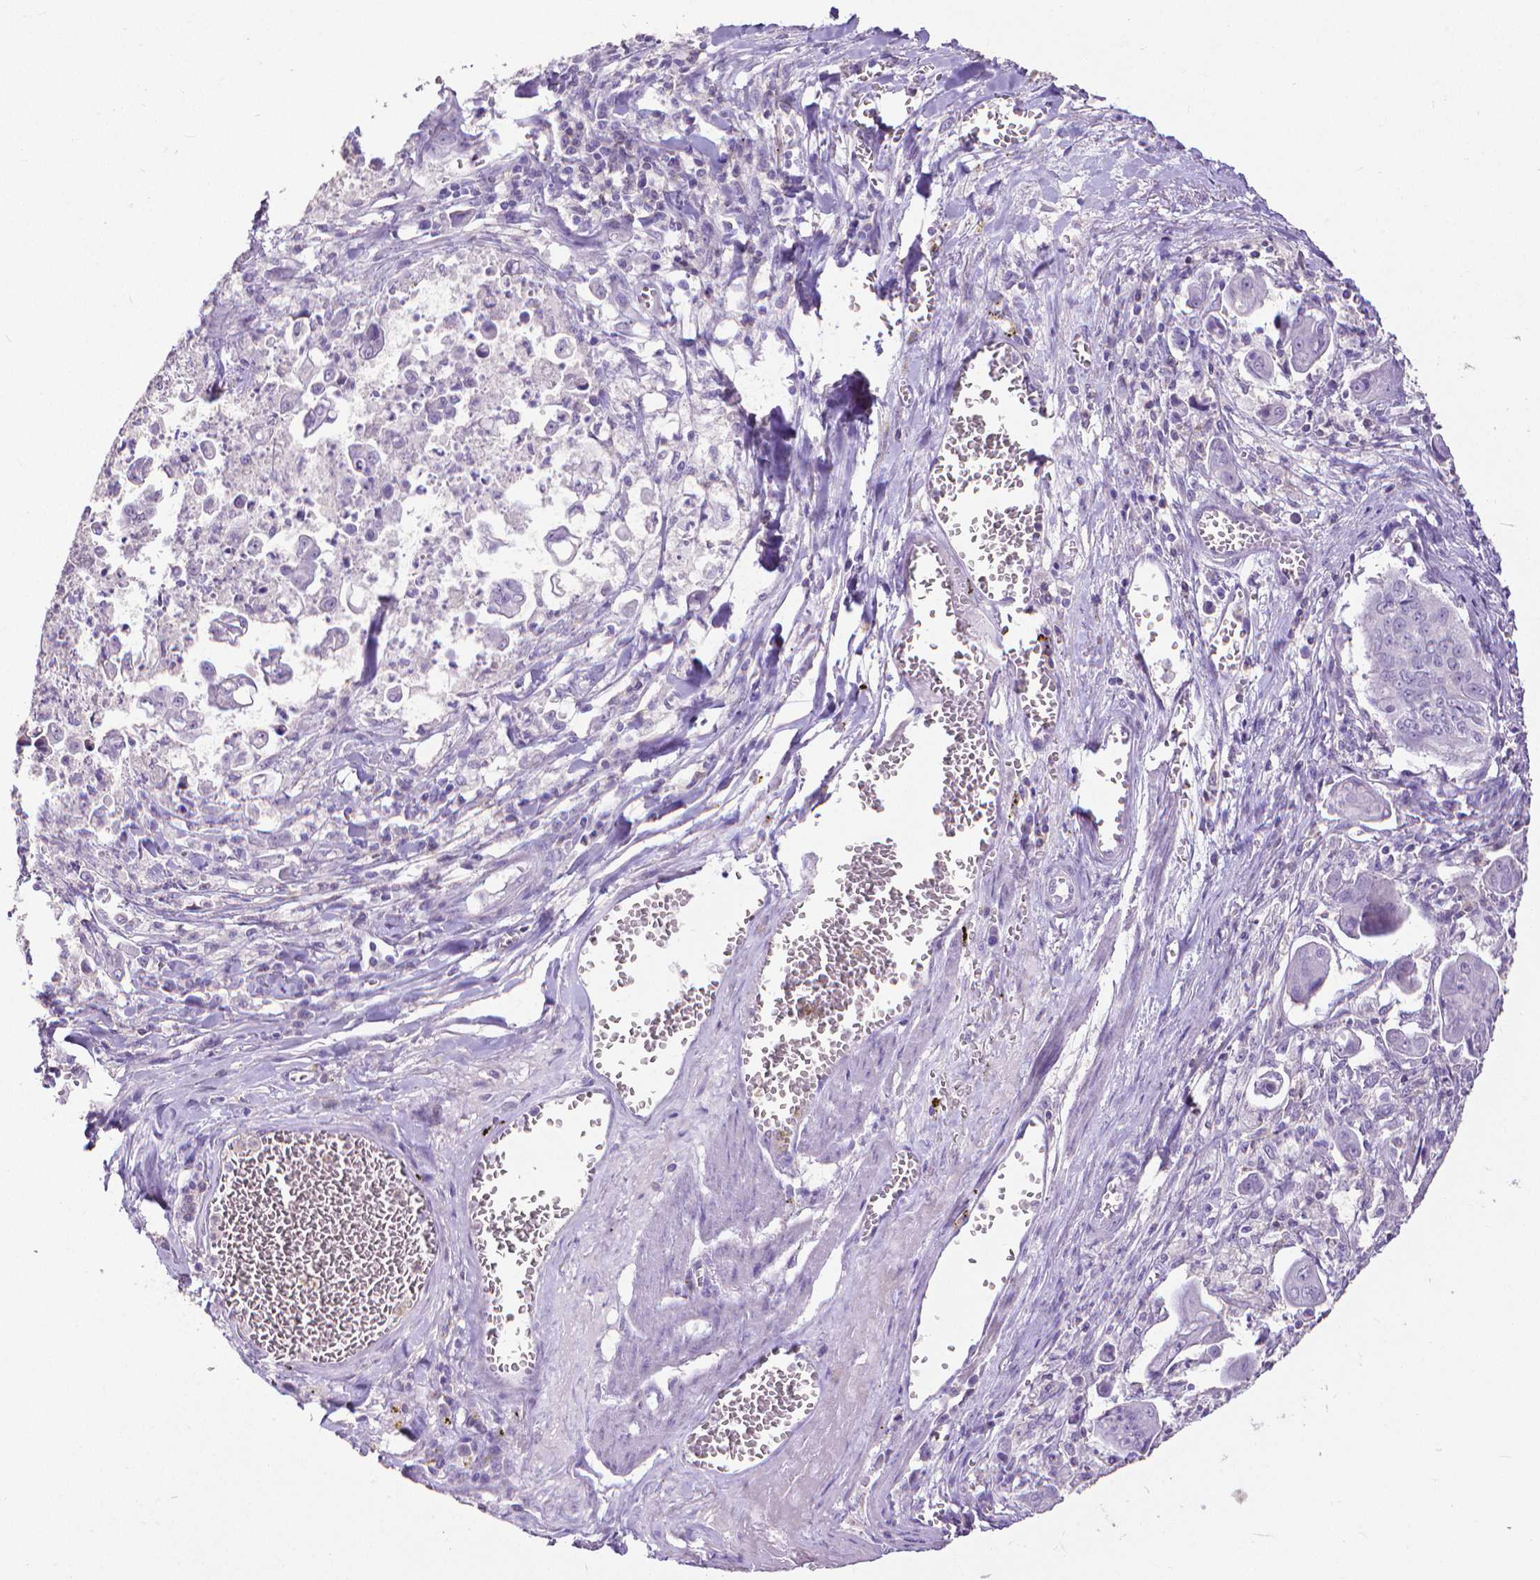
{"staining": {"intensity": "negative", "quantity": "none", "location": "none"}, "tissue": "stomach cancer", "cell_type": "Tumor cells", "image_type": "cancer", "snomed": [{"axis": "morphology", "description": "Adenocarcinoma, NOS"}, {"axis": "topography", "description": "Stomach, upper"}], "caption": "This micrograph is of stomach cancer stained with immunohistochemistry (IHC) to label a protein in brown with the nuclei are counter-stained blue. There is no staining in tumor cells.", "gene": "CD4", "patient": {"sex": "male", "age": 80}}